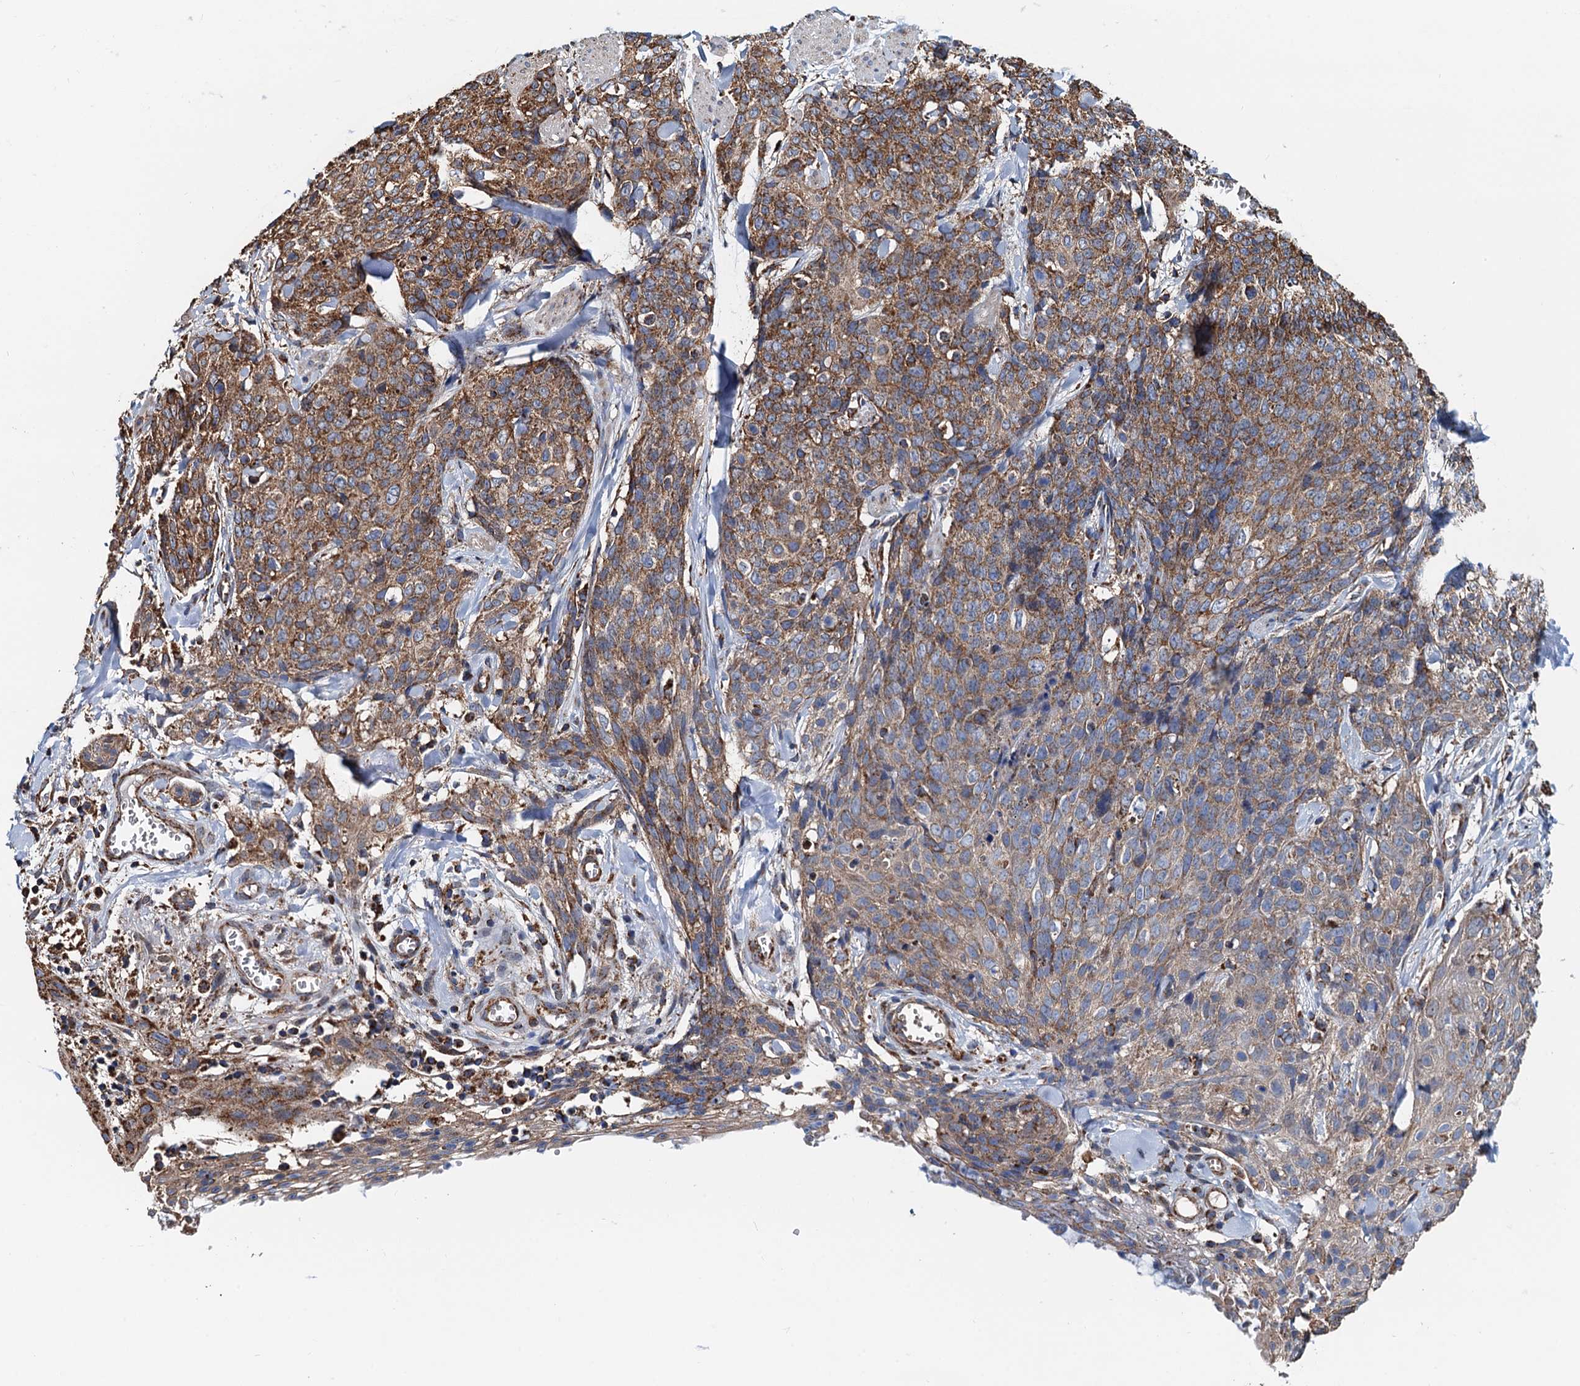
{"staining": {"intensity": "moderate", "quantity": ">75%", "location": "cytoplasmic/membranous"}, "tissue": "skin cancer", "cell_type": "Tumor cells", "image_type": "cancer", "snomed": [{"axis": "morphology", "description": "Squamous cell carcinoma, NOS"}, {"axis": "topography", "description": "Skin"}, {"axis": "topography", "description": "Vulva"}], "caption": "The immunohistochemical stain shows moderate cytoplasmic/membranous positivity in tumor cells of skin cancer (squamous cell carcinoma) tissue. (Brightfield microscopy of DAB IHC at high magnification).", "gene": "AAGAB", "patient": {"sex": "female", "age": 85}}